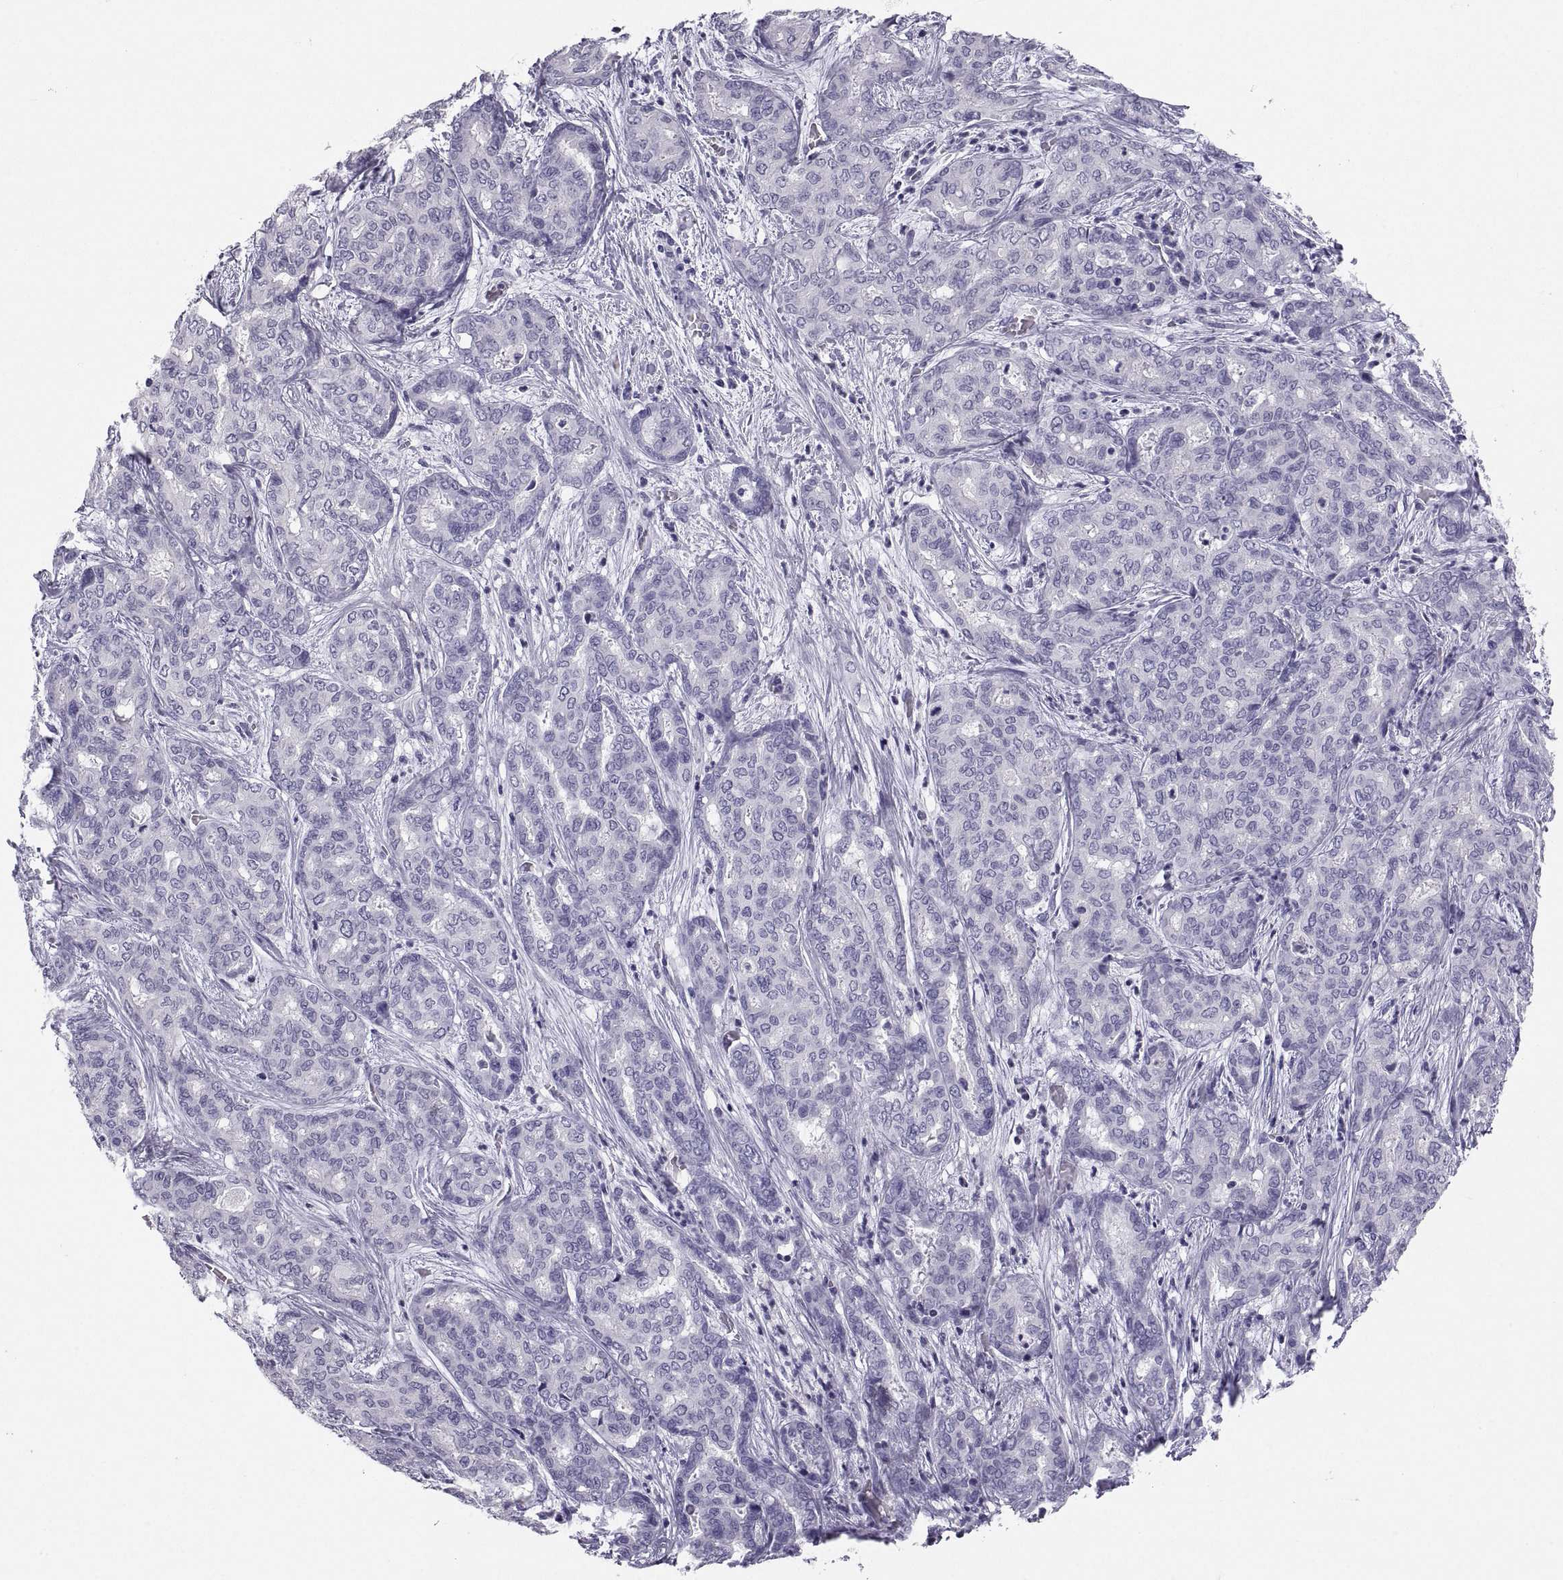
{"staining": {"intensity": "negative", "quantity": "none", "location": "none"}, "tissue": "liver cancer", "cell_type": "Tumor cells", "image_type": "cancer", "snomed": [{"axis": "morphology", "description": "Cholangiocarcinoma"}, {"axis": "topography", "description": "Liver"}], "caption": "Image shows no significant protein positivity in tumor cells of liver cancer (cholangiocarcinoma).", "gene": "PCSK1N", "patient": {"sex": "female", "age": 64}}